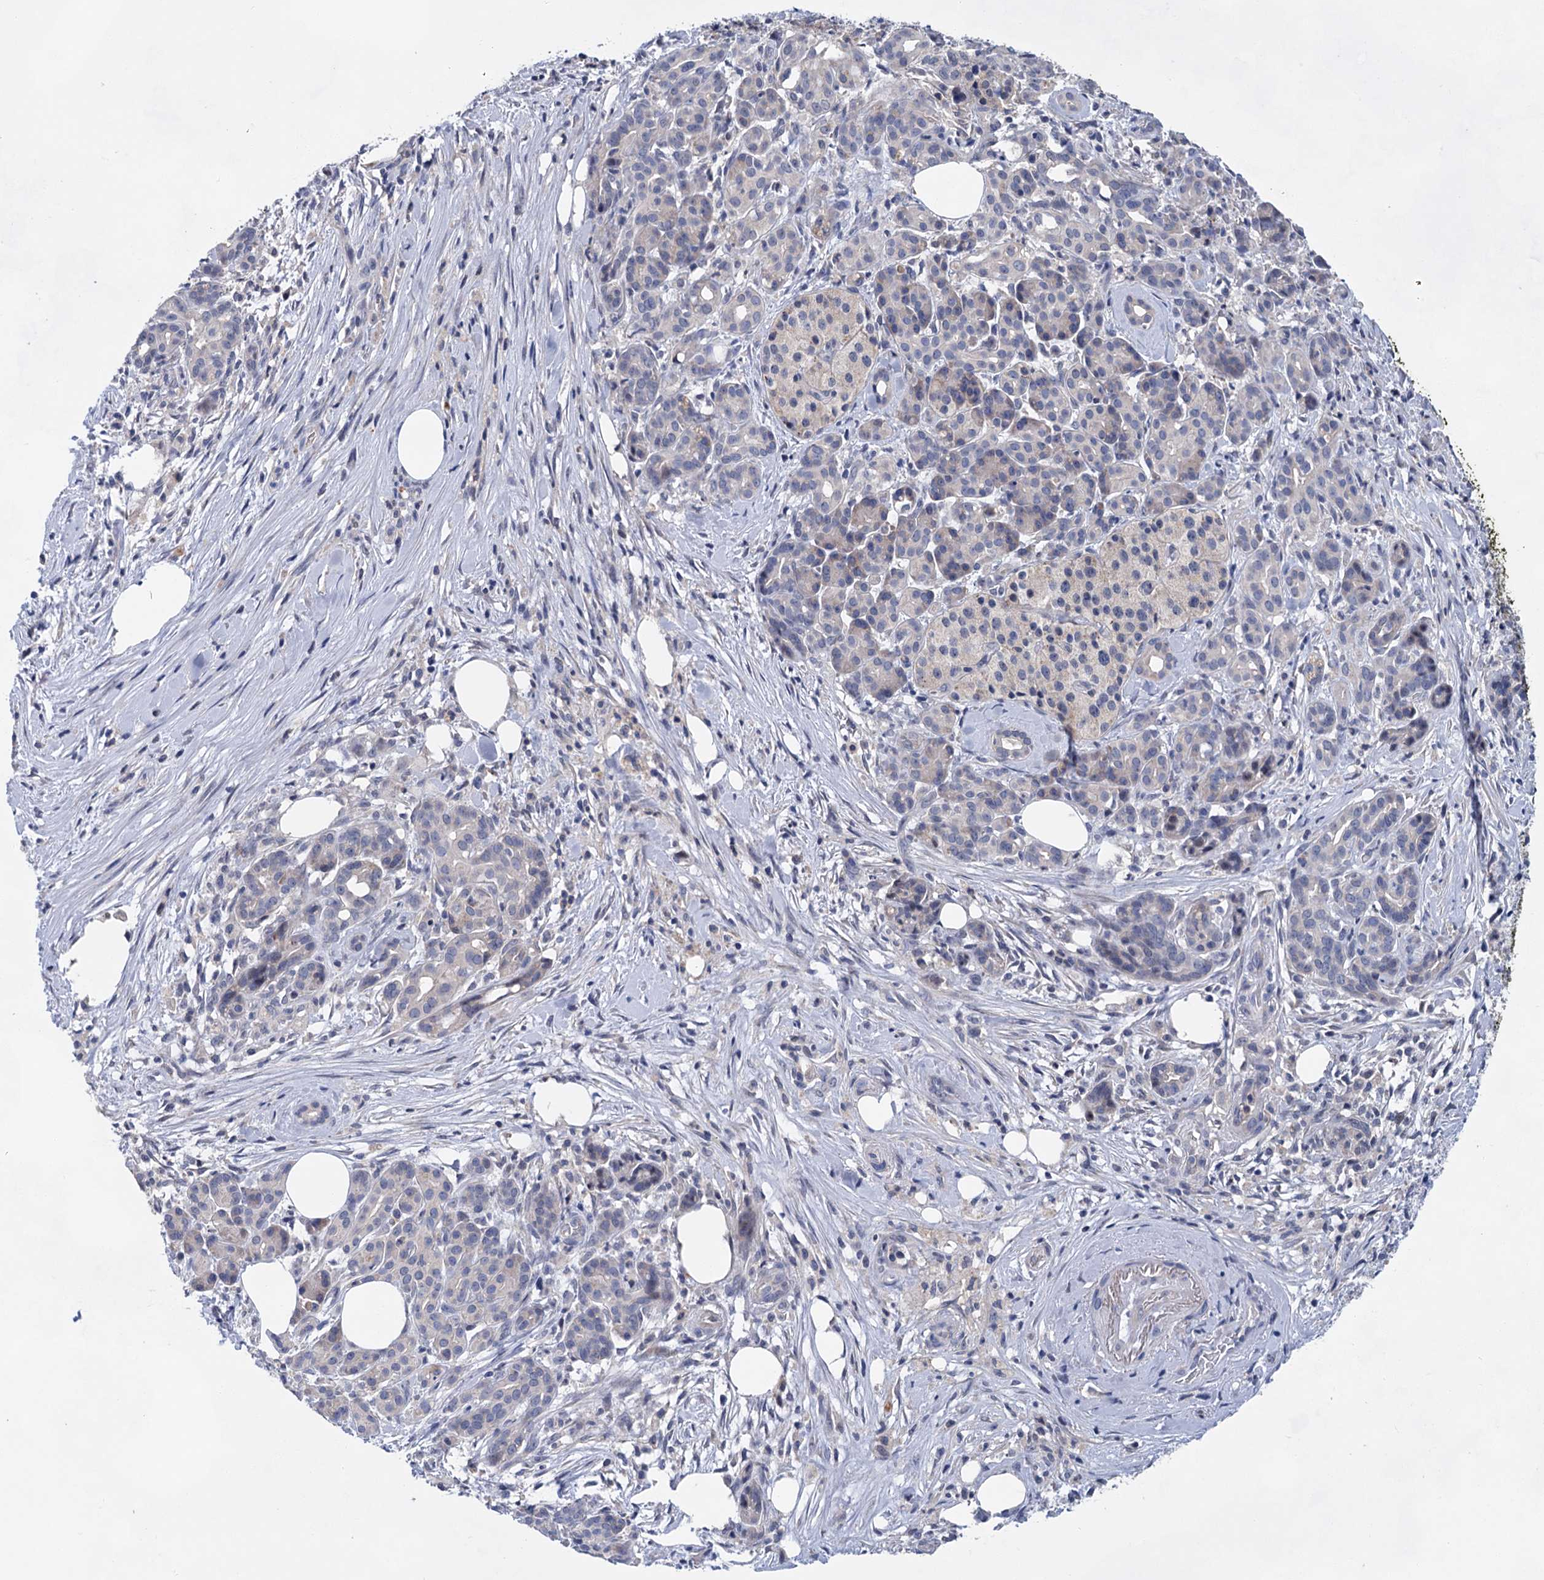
{"staining": {"intensity": "negative", "quantity": "none", "location": "none"}, "tissue": "pancreatic cancer", "cell_type": "Tumor cells", "image_type": "cancer", "snomed": [{"axis": "morphology", "description": "Adenocarcinoma, NOS"}, {"axis": "topography", "description": "Pancreas"}], "caption": "Immunohistochemistry (IHC) of pancreatic cancer (adenocarcinoma) exhibits no staining in tumor cells.", "gene": "MORN3", "patient": {"sex": "female", "age": 66}}